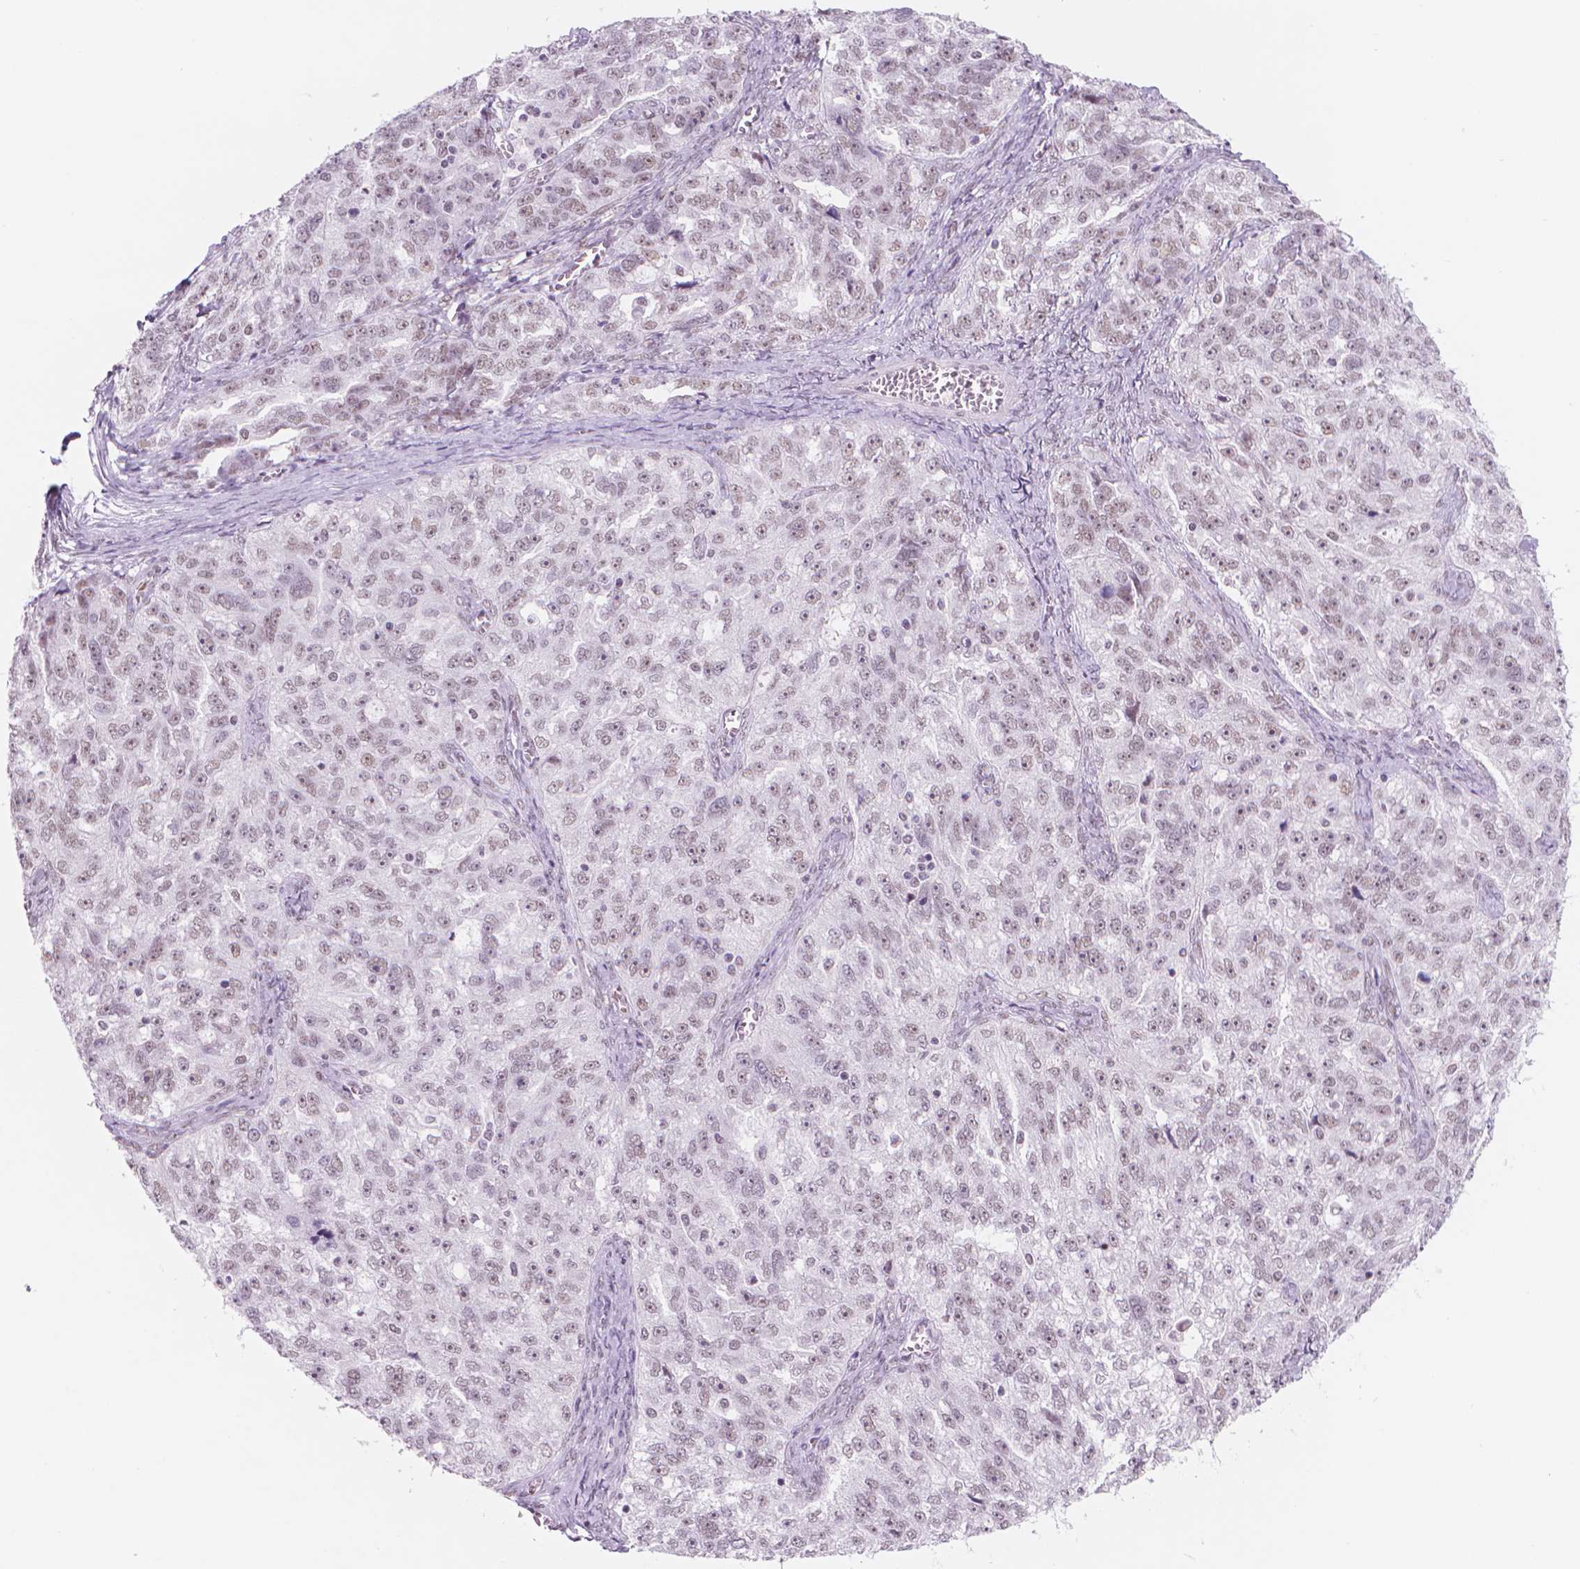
{"staining": {"intensity": "weak", "quantity": ">75%", "location": "nuclear"}, "tissue": "ovarian cancer", "cell_type": "Tumor cells", "image_type": "cancer", "snomed": [{"axis": "morphology", "description": "Cystadenocarcinoma, serous, NOS"}, {"axis": "topography", "description": "Ovary"}], "caption": "A photomicrograph of ovarian cancer stained for a protein demonstrates weak nuclear brown staining in tumor cells.", "gene": "POLR3D", "patient": {"sex": "female", "age": 51}}